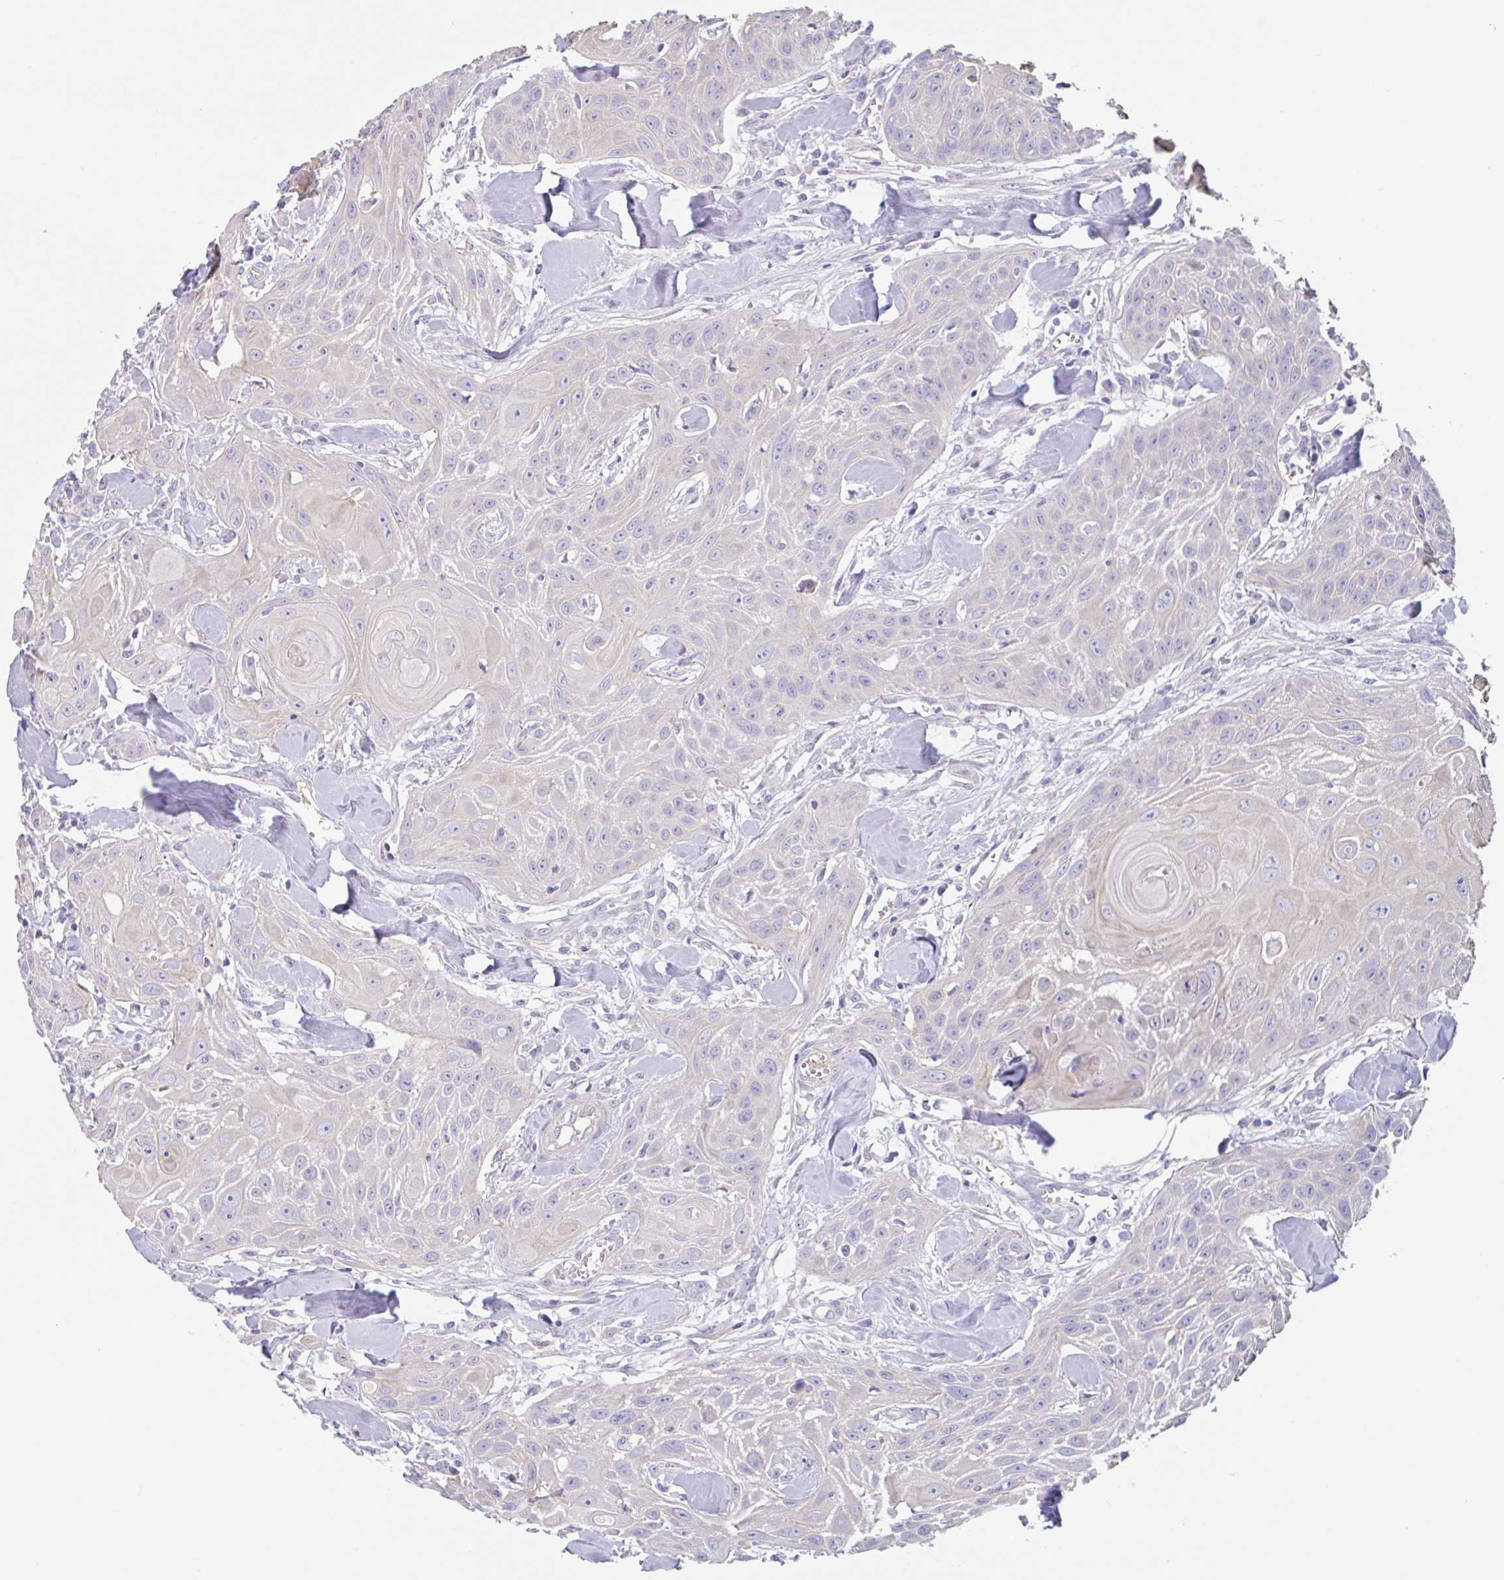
{"staining": {"intensity": "weak", "quantity": "<25%", "location": "cytoplasmic/membranous"}, "tissue": "head and neck cancer", "cell_type": "Tumor cells", "image_type": "cancer", "snomed": [{"axis": "morphology", "description": "Squamous cell carcinoma, NOS"}, {"axis": "topography", "description": "Lymph node"}, {"axis": "topography", "description": "Salivary gland"}, {"axis": "topography", "description": "Head-Neck"}], "caption": "Immunohistochemistry photomicrograph of neoplastic tissue: head and neck squamous cell carcinoma stained with DAB (3,3'-diaminobenzidine) shows no significant protein positivity in tumor cells.", "gene": "LENG9", "patient": {"sex": "female", "age": 74}}